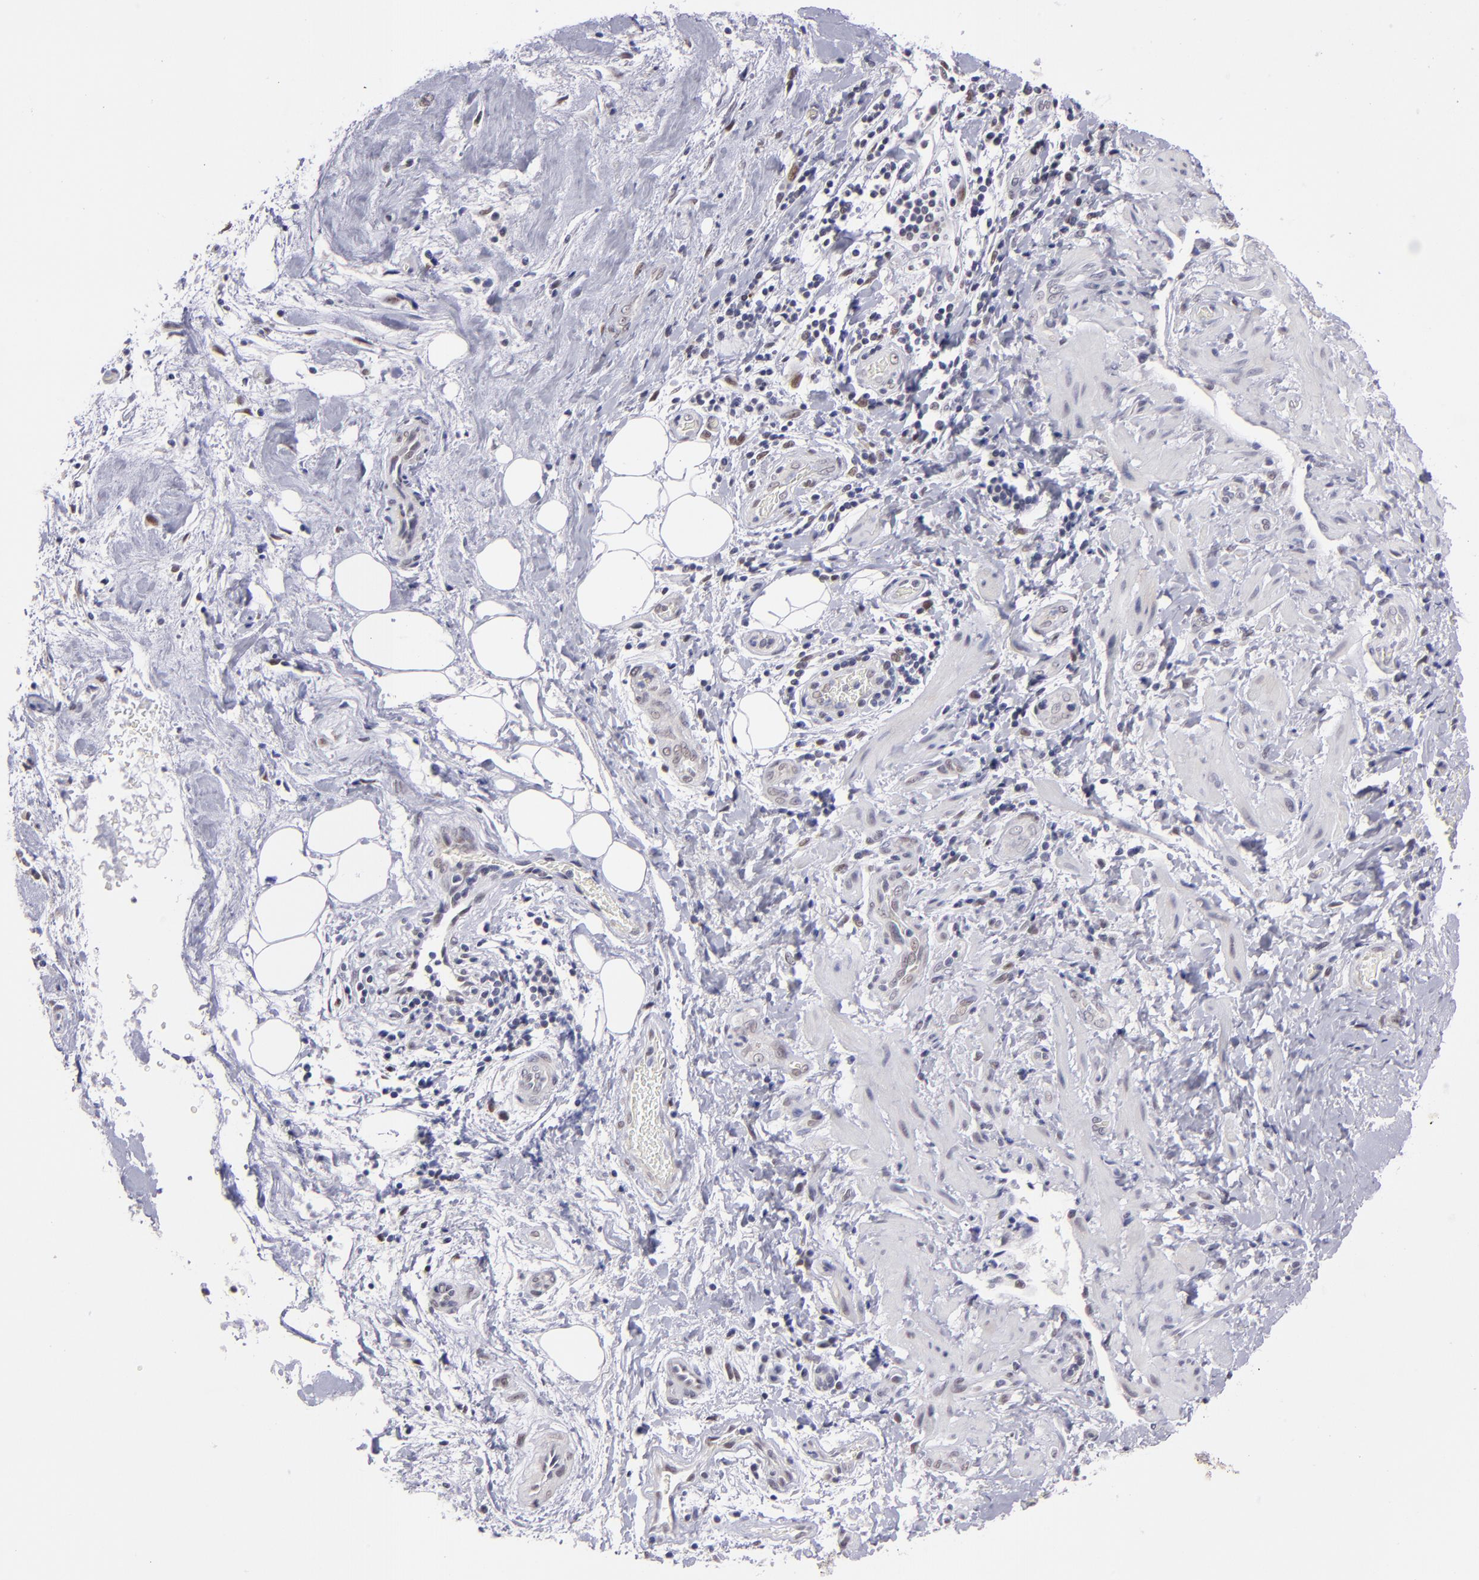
{"staining": {"intensity": "weak", "quantity": "25%-75%", "location": "cytoplasmic/membranous,nuclear"}, "tissue": "liver cancer", "cell_type": "Tumor cells", "image_type": "cancer", "snomed": [{"axis": "morphology", "description": "Cholangiocarcinoma"}, {"axis": "topography", "description": "Liver"}], "caption": "Immunohistochemistry photomicrograph of liver cancer stained for a protein (brown), which reveals low levels of weak cytoplasmic/membranous and nuclear staining in approximately 25%-75% of tumor cells.", "gene": "OTUB2", "patient": {"sex": "male", "age": 58}}